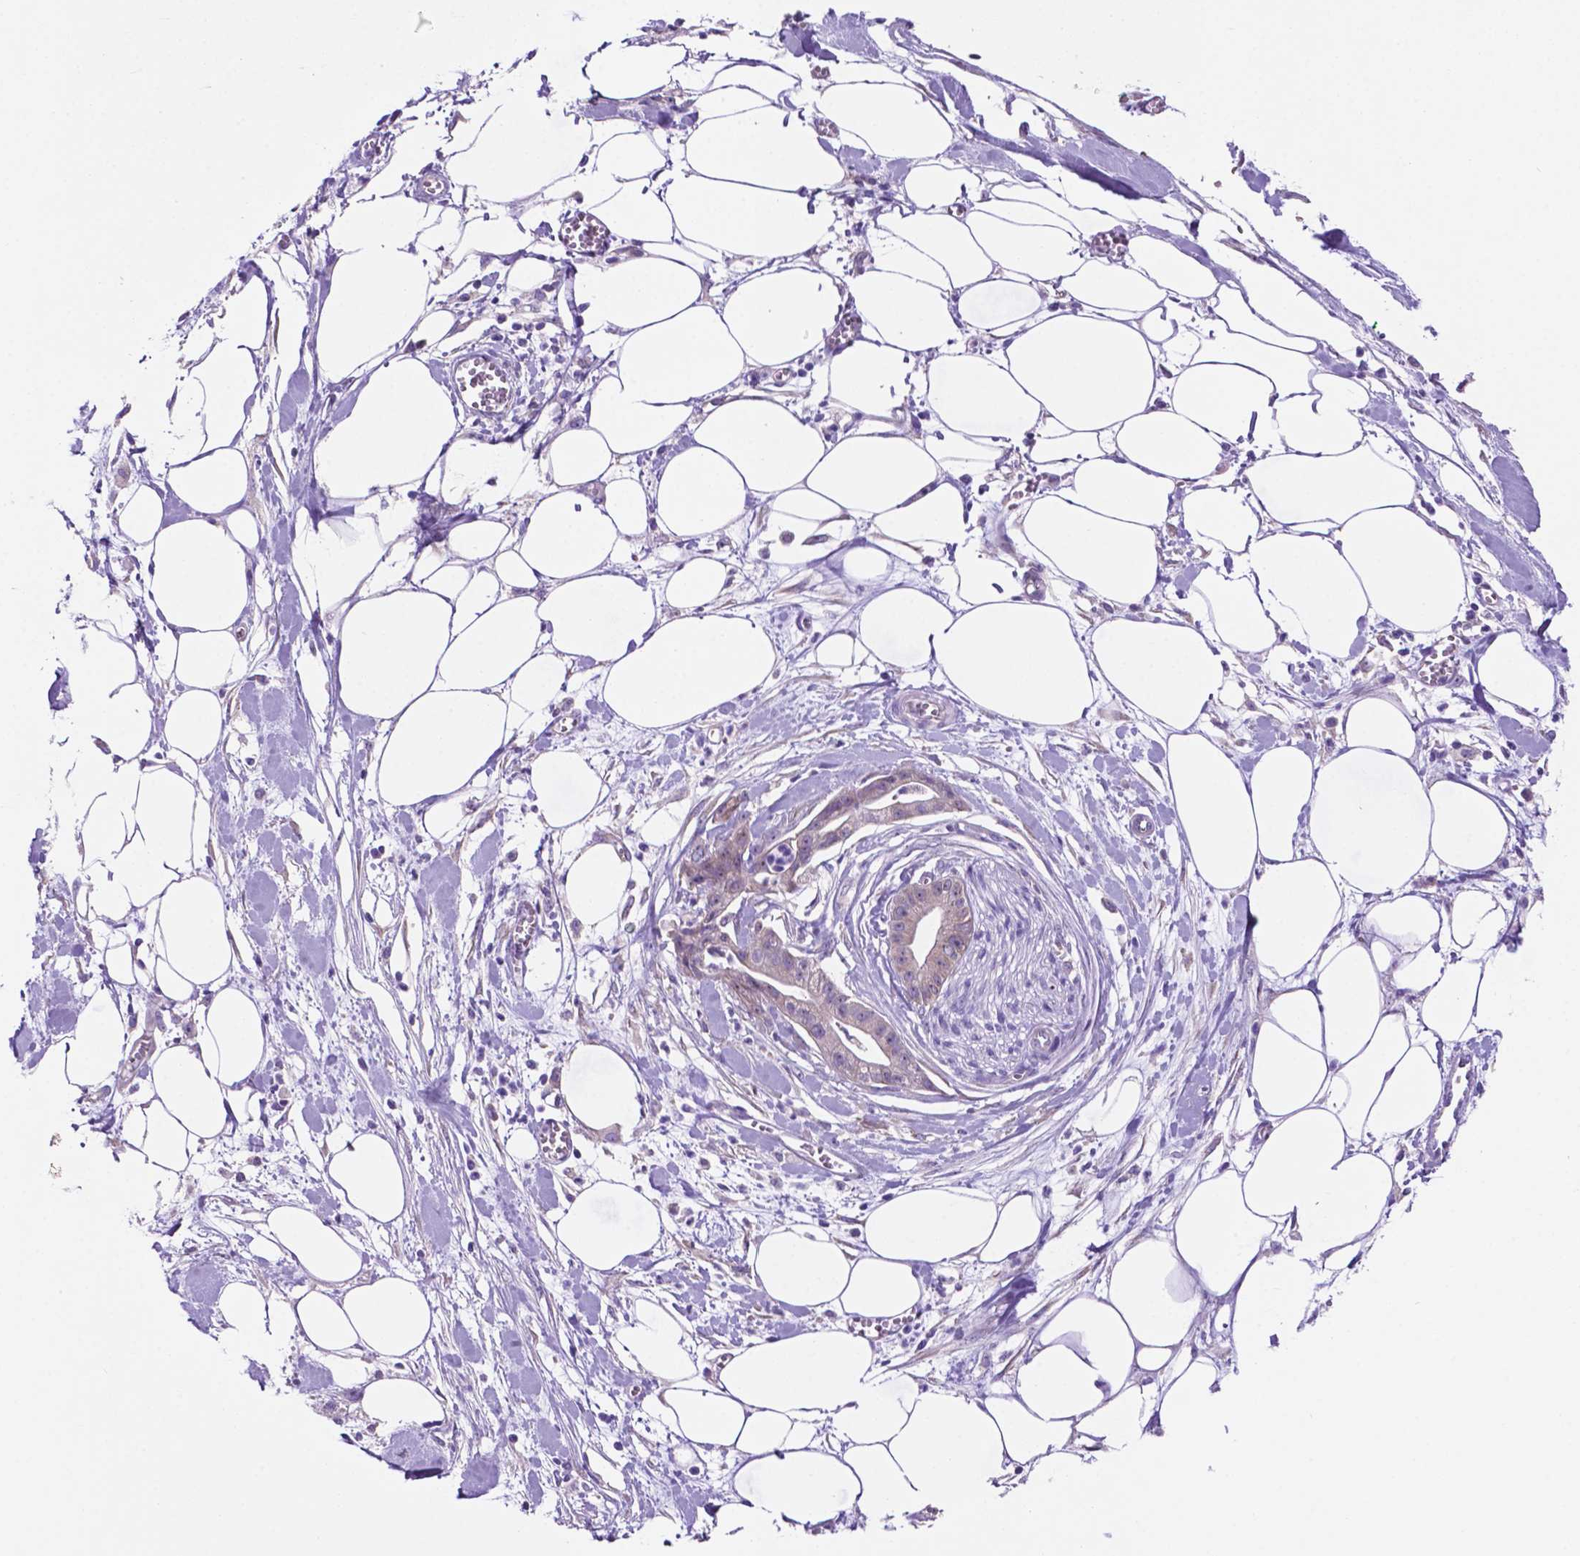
{"staining": {"intensity": "negative", "quantity": "none", "location": "none"}, "tissue": "pancreatic cancer", "cell_type": "Tumor cells", "image_type": "cancer", "snomed": [{"axis": "morphology", "description": "Normal tissue, NOS"}, {"axis": "morphology", "description": "Adenocarcinoma, NOS"}, {"axis": "topography", "description": "Lymph node"}, {"axis": "topography", "description": "Pancreas"}], "caption": "High magnification brightfield microscopy of adenocarcinoma (pancreatic) stained with DAB (brown) and counterstained with hematoxylin (blue): tumor cells show no significant expression. (Brightfield microscopy of DAB IHC at high magnification).", "gene": "SPDYA", "patient": {"sex": "female", "age": 58}}